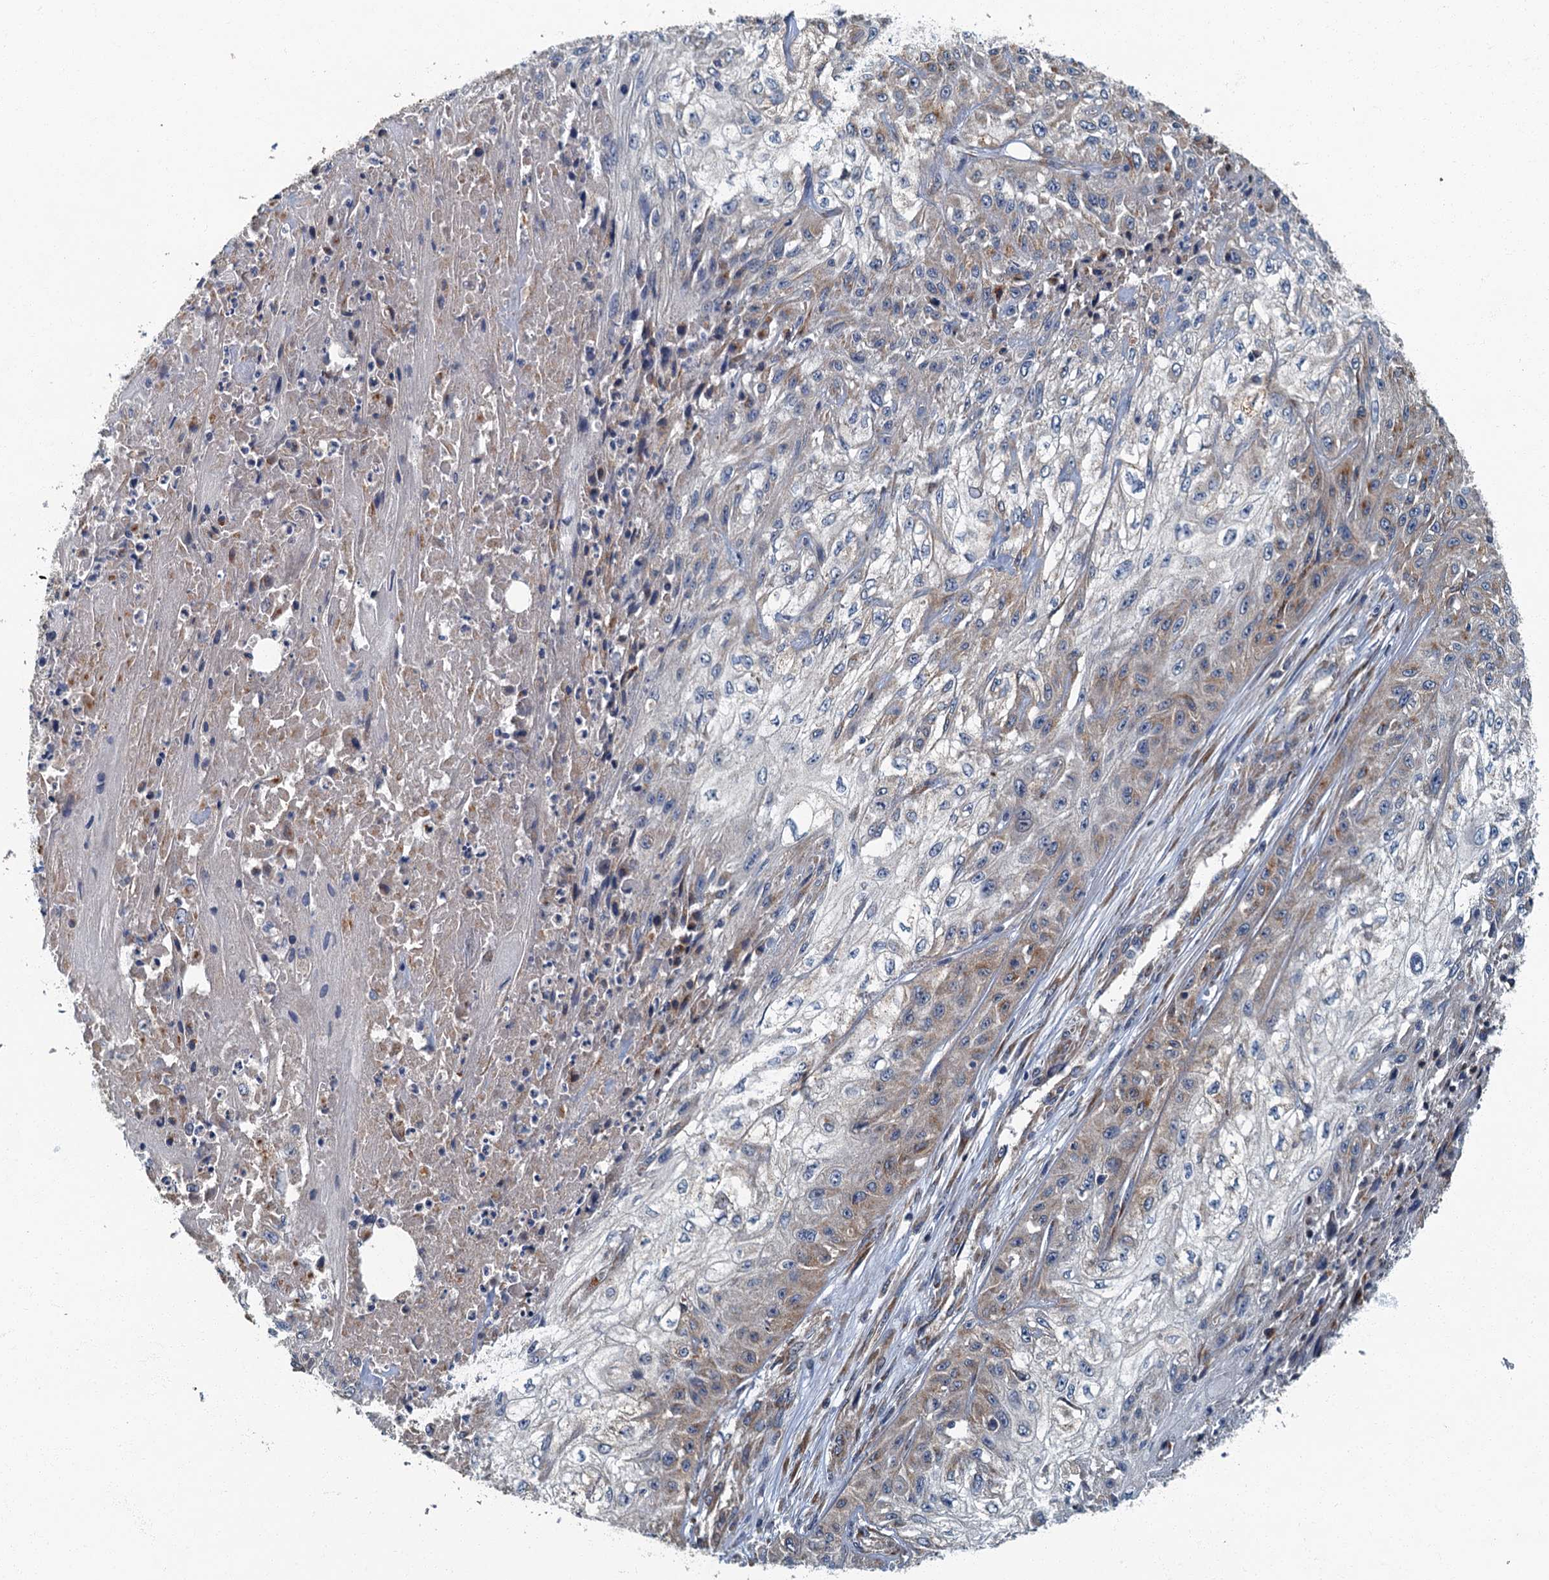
{"staining": {"intensity": "weak", "quantity": "25%-75%", "location": "cytoplasmic/membranous"}, "tissue": "skin cancer", "cell_type": "Tumor cells", "image_type": "cancer", "snomed": [{"axis": "morphology", "description": "Squamous cell carcinoma, NOS"}, {"axis": "morphology", "description": "Squamous cell carcinoma, metastatic, NOS"}, {"axis": "topography", "description": "Skin"}, {"axis": "topography", "description": "Lymph node"}], "caption": "Immunohistochemistry micrograph of skin cancer stained for a protein (brown), which demonstrates low levels of weak cytoplasmic/membranous staining in about 25%-75% of tumor cells.", "gene": "DDX49", "patient": {"sex": "male", "age": 75}}